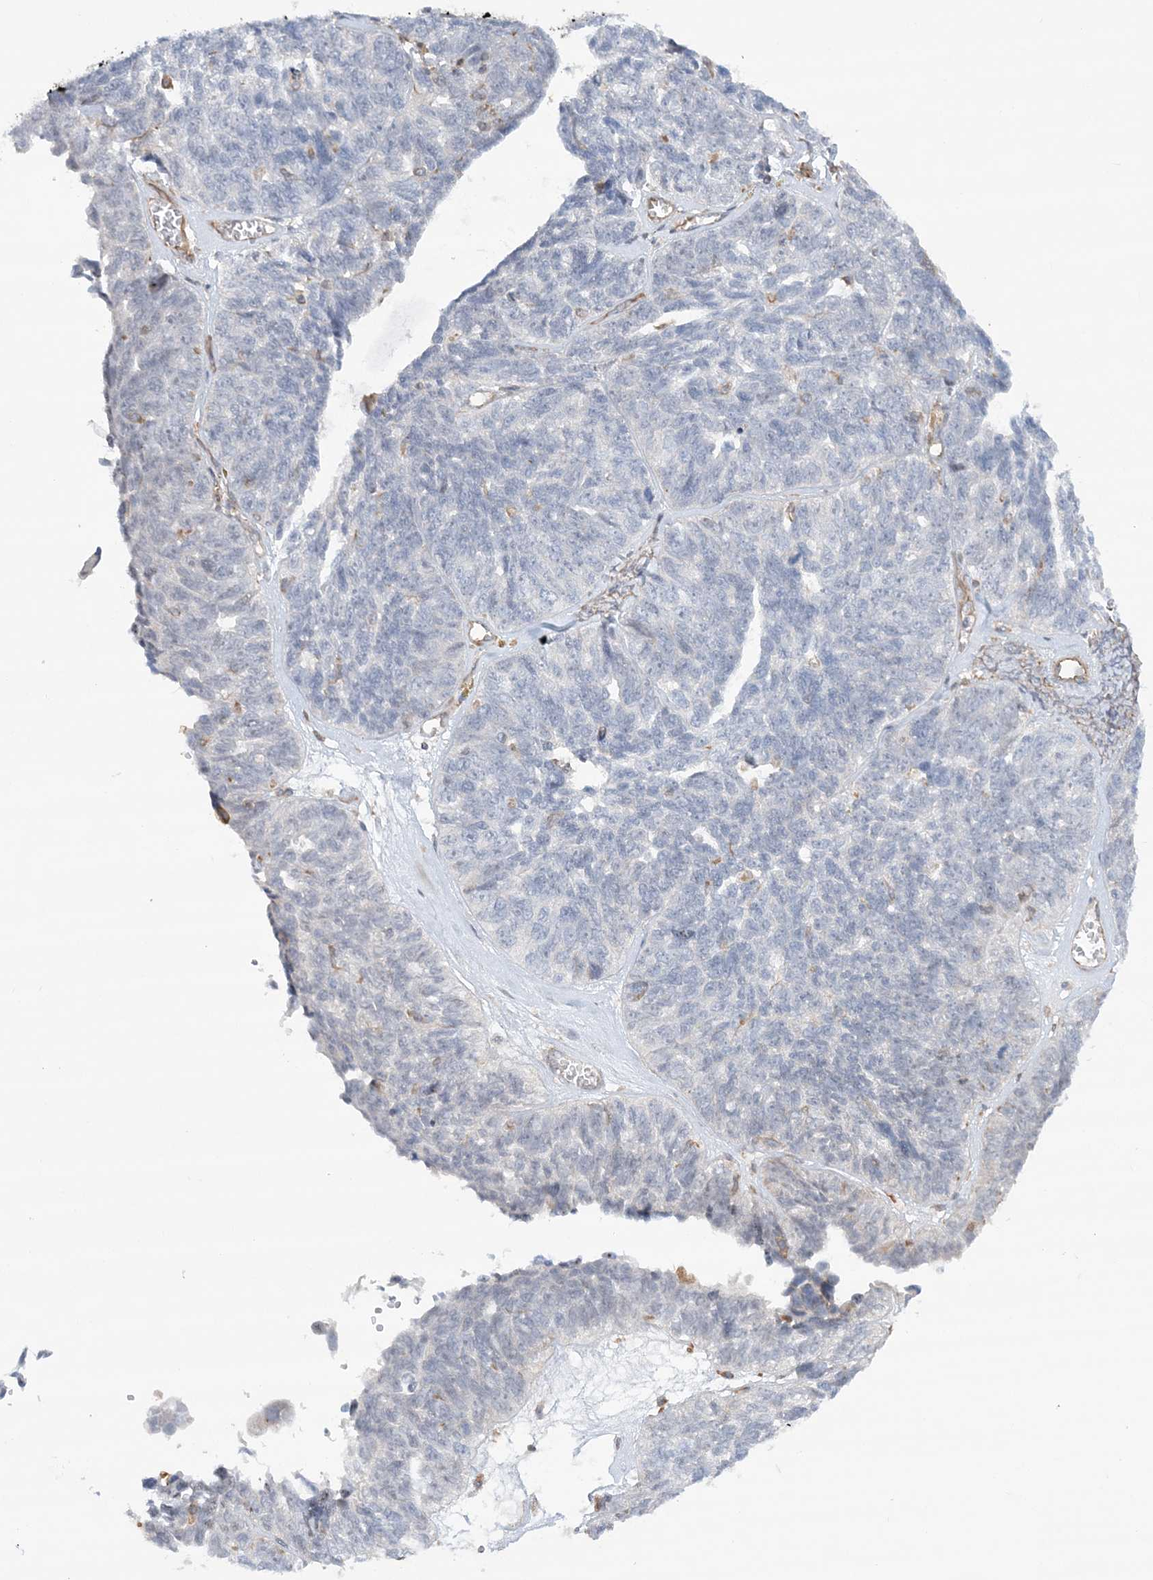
{"staining": {"intensity": "negative", "quantity": "none", "location": "none"}, "tissue": "ovarian cancer", "cell_type": "Tumor cells", "image_type": "cancer", "snomed": [{"axis": "morphology", "description": "Cystadenocarcinoma, serous, NOS"}, {"axis": "topography", "description": "Ovary"}], "caption": "Immunohistochemical staining of human ovarian cancer (serous cystadenocarcinoma) reveals no significant positivity in tumor cells.", "gene": "ZNF821", "patient": {"sex": "female", "age": 79}}